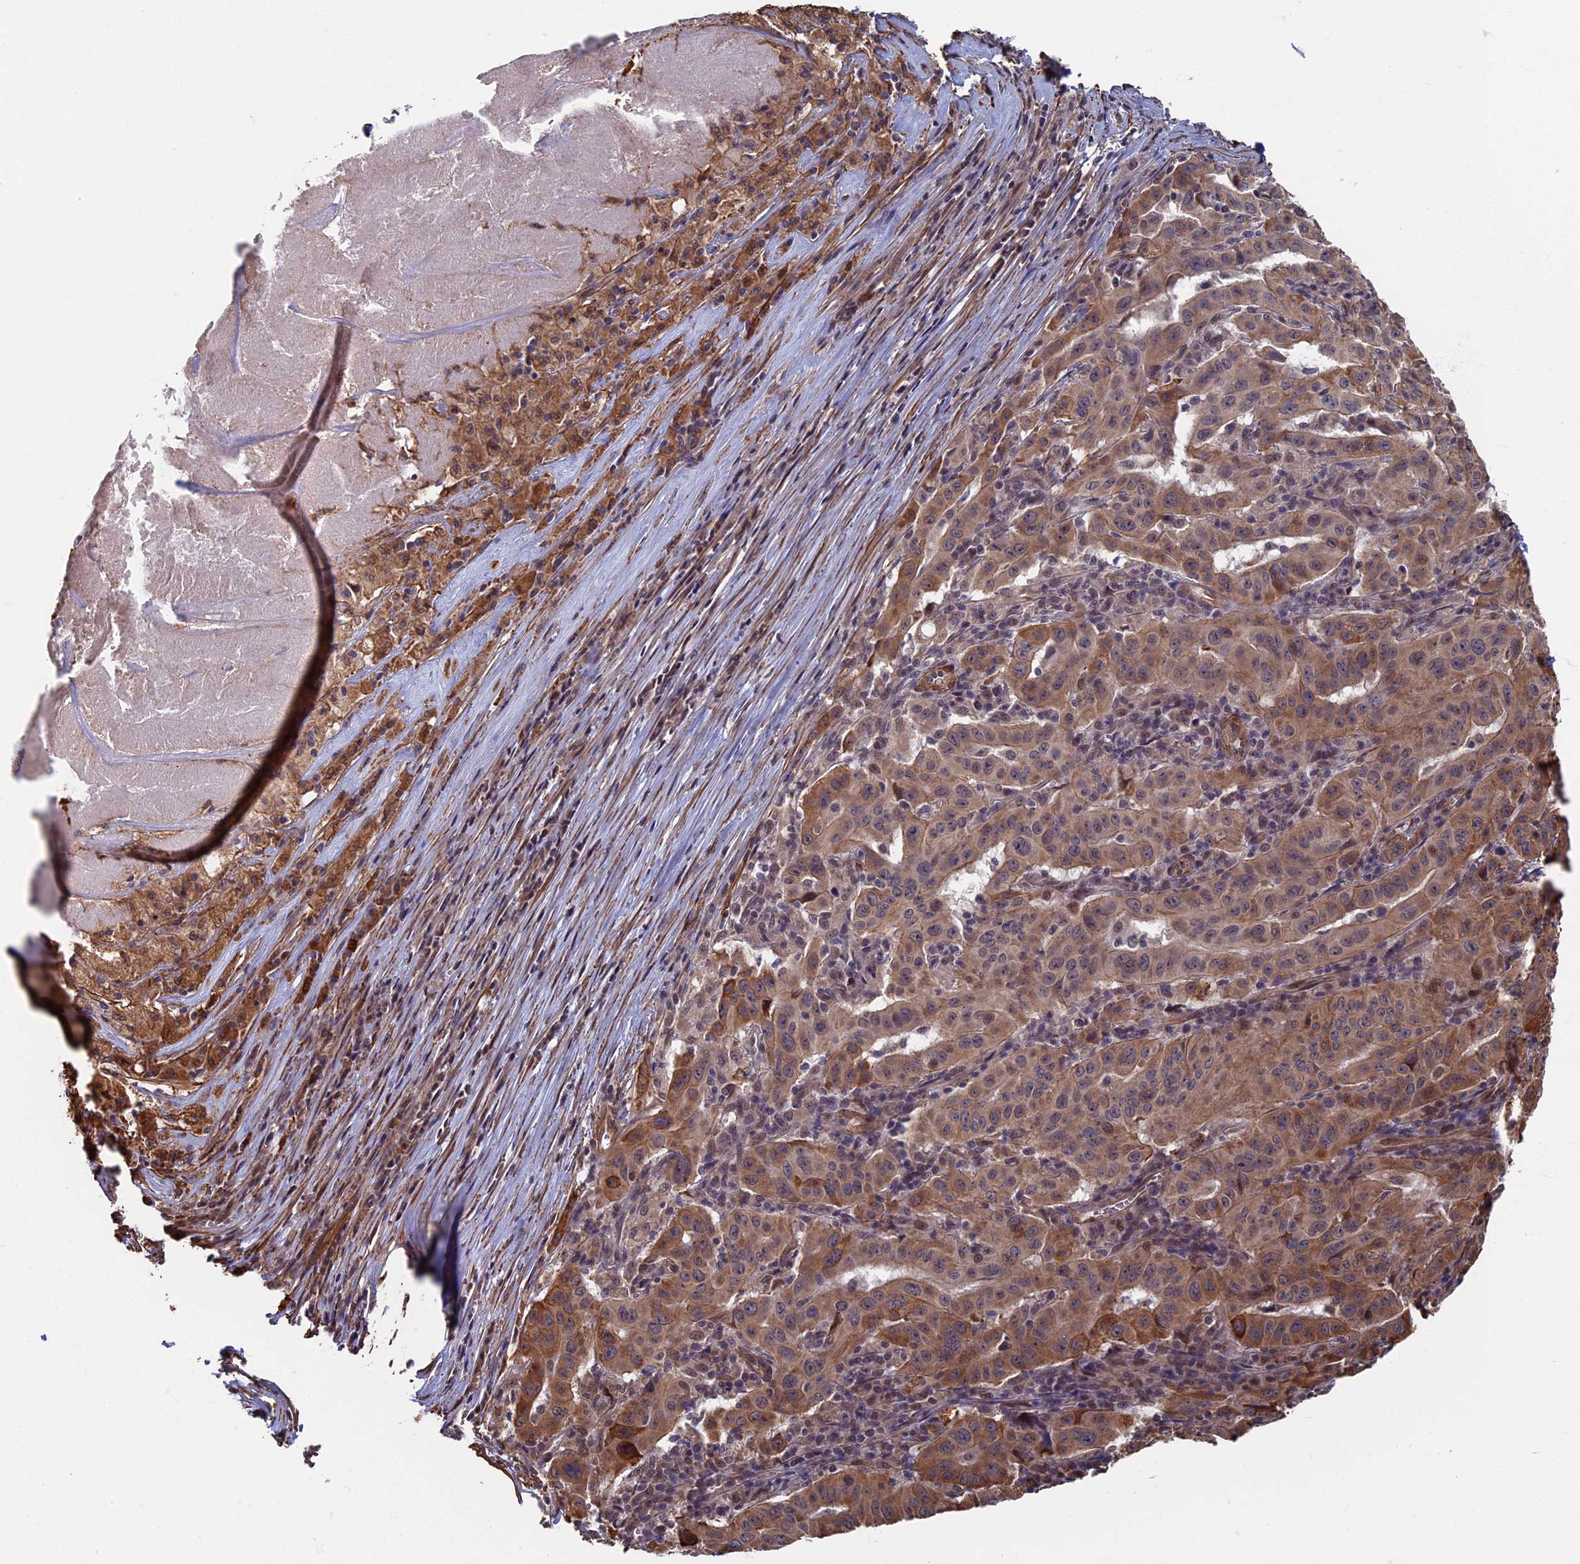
{"staining": {"intensity": "moderate", "quantity": ">75%", "location": "cytoplasmic/membranous"}, "tissue": "pancreatic cancer", "cell_type": "Tumor cells", "image_type": "cancer", "snomed": [{"axis": "morphology", "description": "Adenocarcinoma, NOS"}, {"axis": "topography", "description": "Pancreas"}], "caption": "Immunohistochemical staining of human pancreatic adenocarcinoma shows medium levels of moderate cytoplasmic/membranous expression in approximately >75% of tumor cells.", "gene": "CTDP1", "patient": {"sex": "male", "age": 63}}